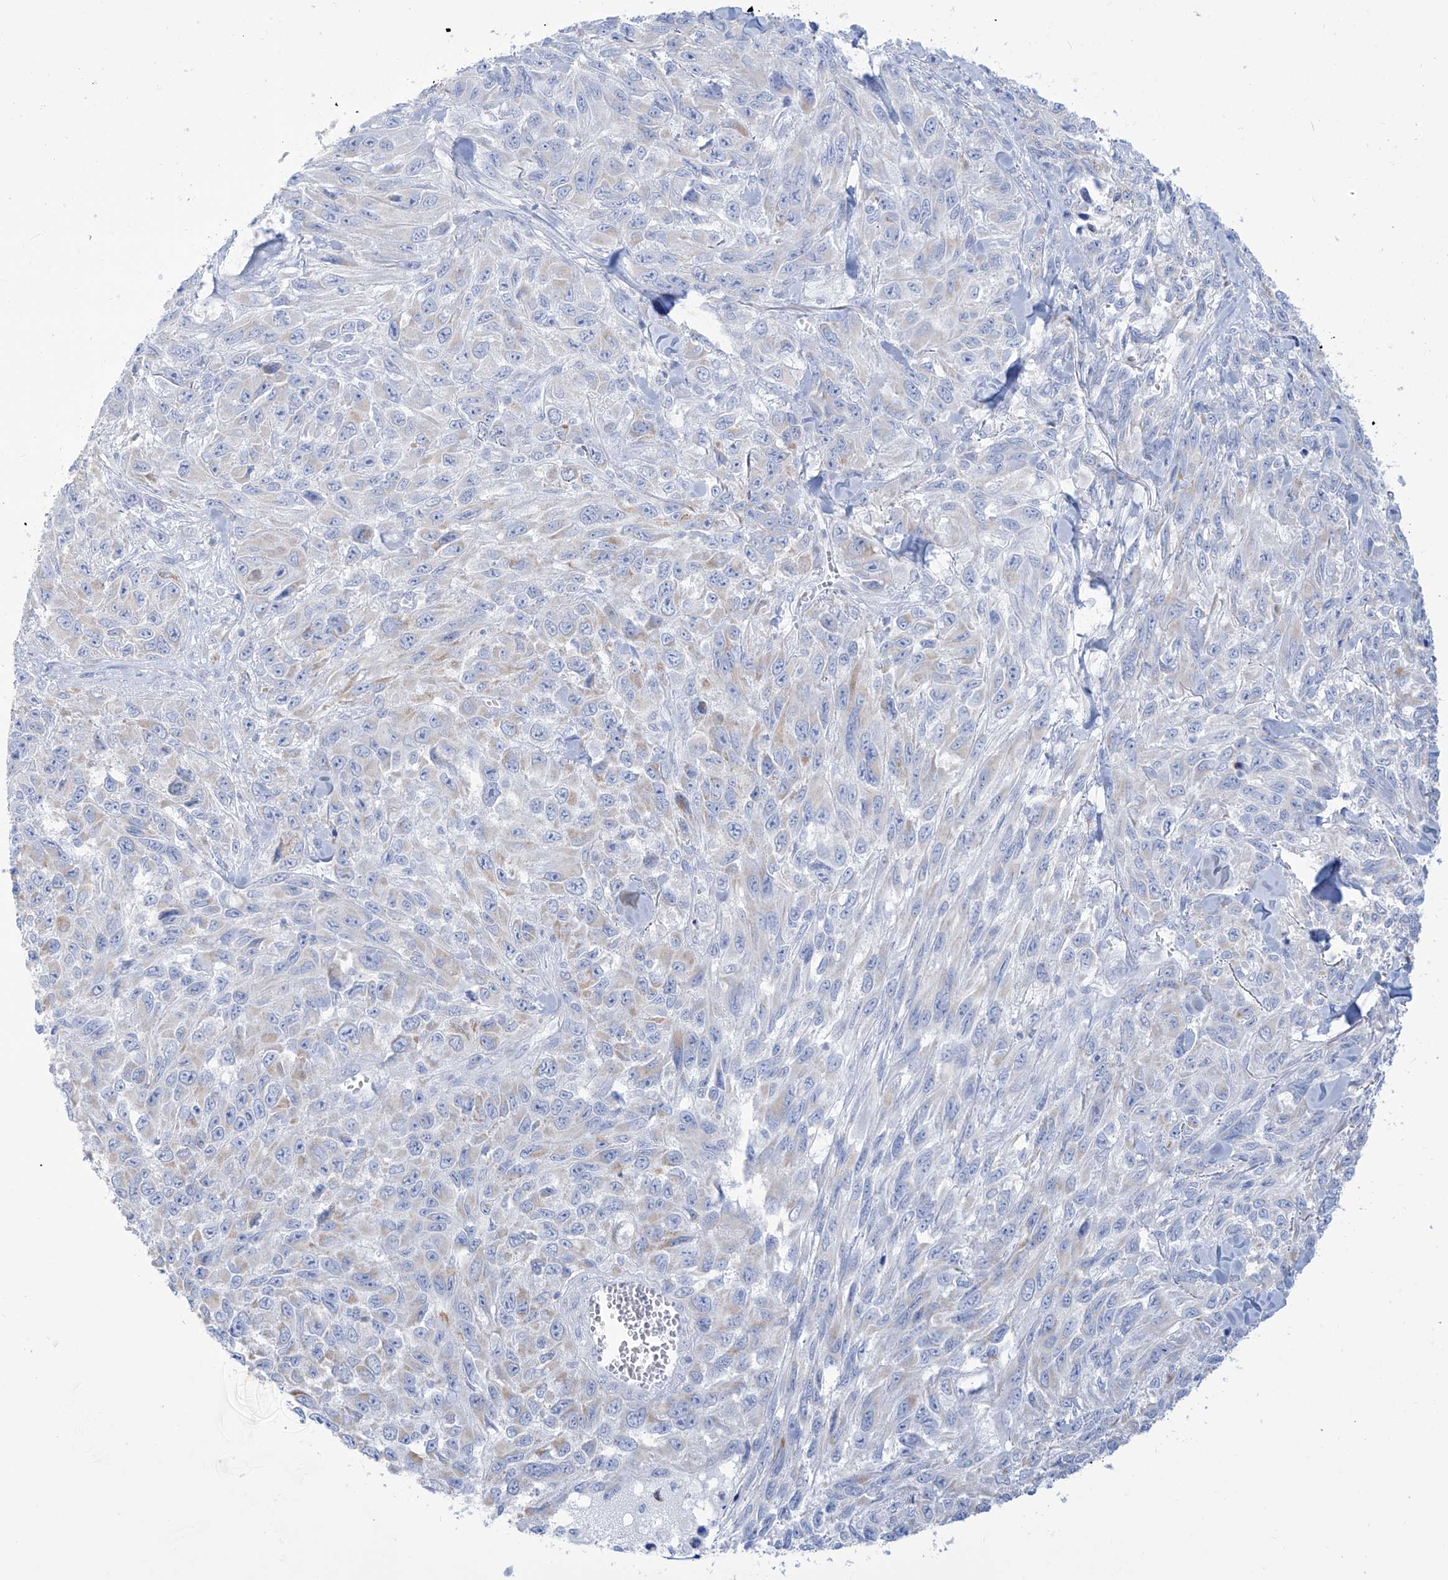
{"staining": {"intensity": "negative", "quantity": "none", "location": "none"}, "tissue": "melanoma", "cell_type": "Tumor cells", "image_type": "cancer", "snomed": [{"axis": "morphology", "description": "Malignant melanoma, NOS"}, {"axis": "topography", "description": "Skin"}], "caption": "DAB immunohistochemical staining of human melanoma exhibits no significant staining in tumor cells.", "gene": "SLC26A3", "patient": {"sex": "female", "age": 96}}